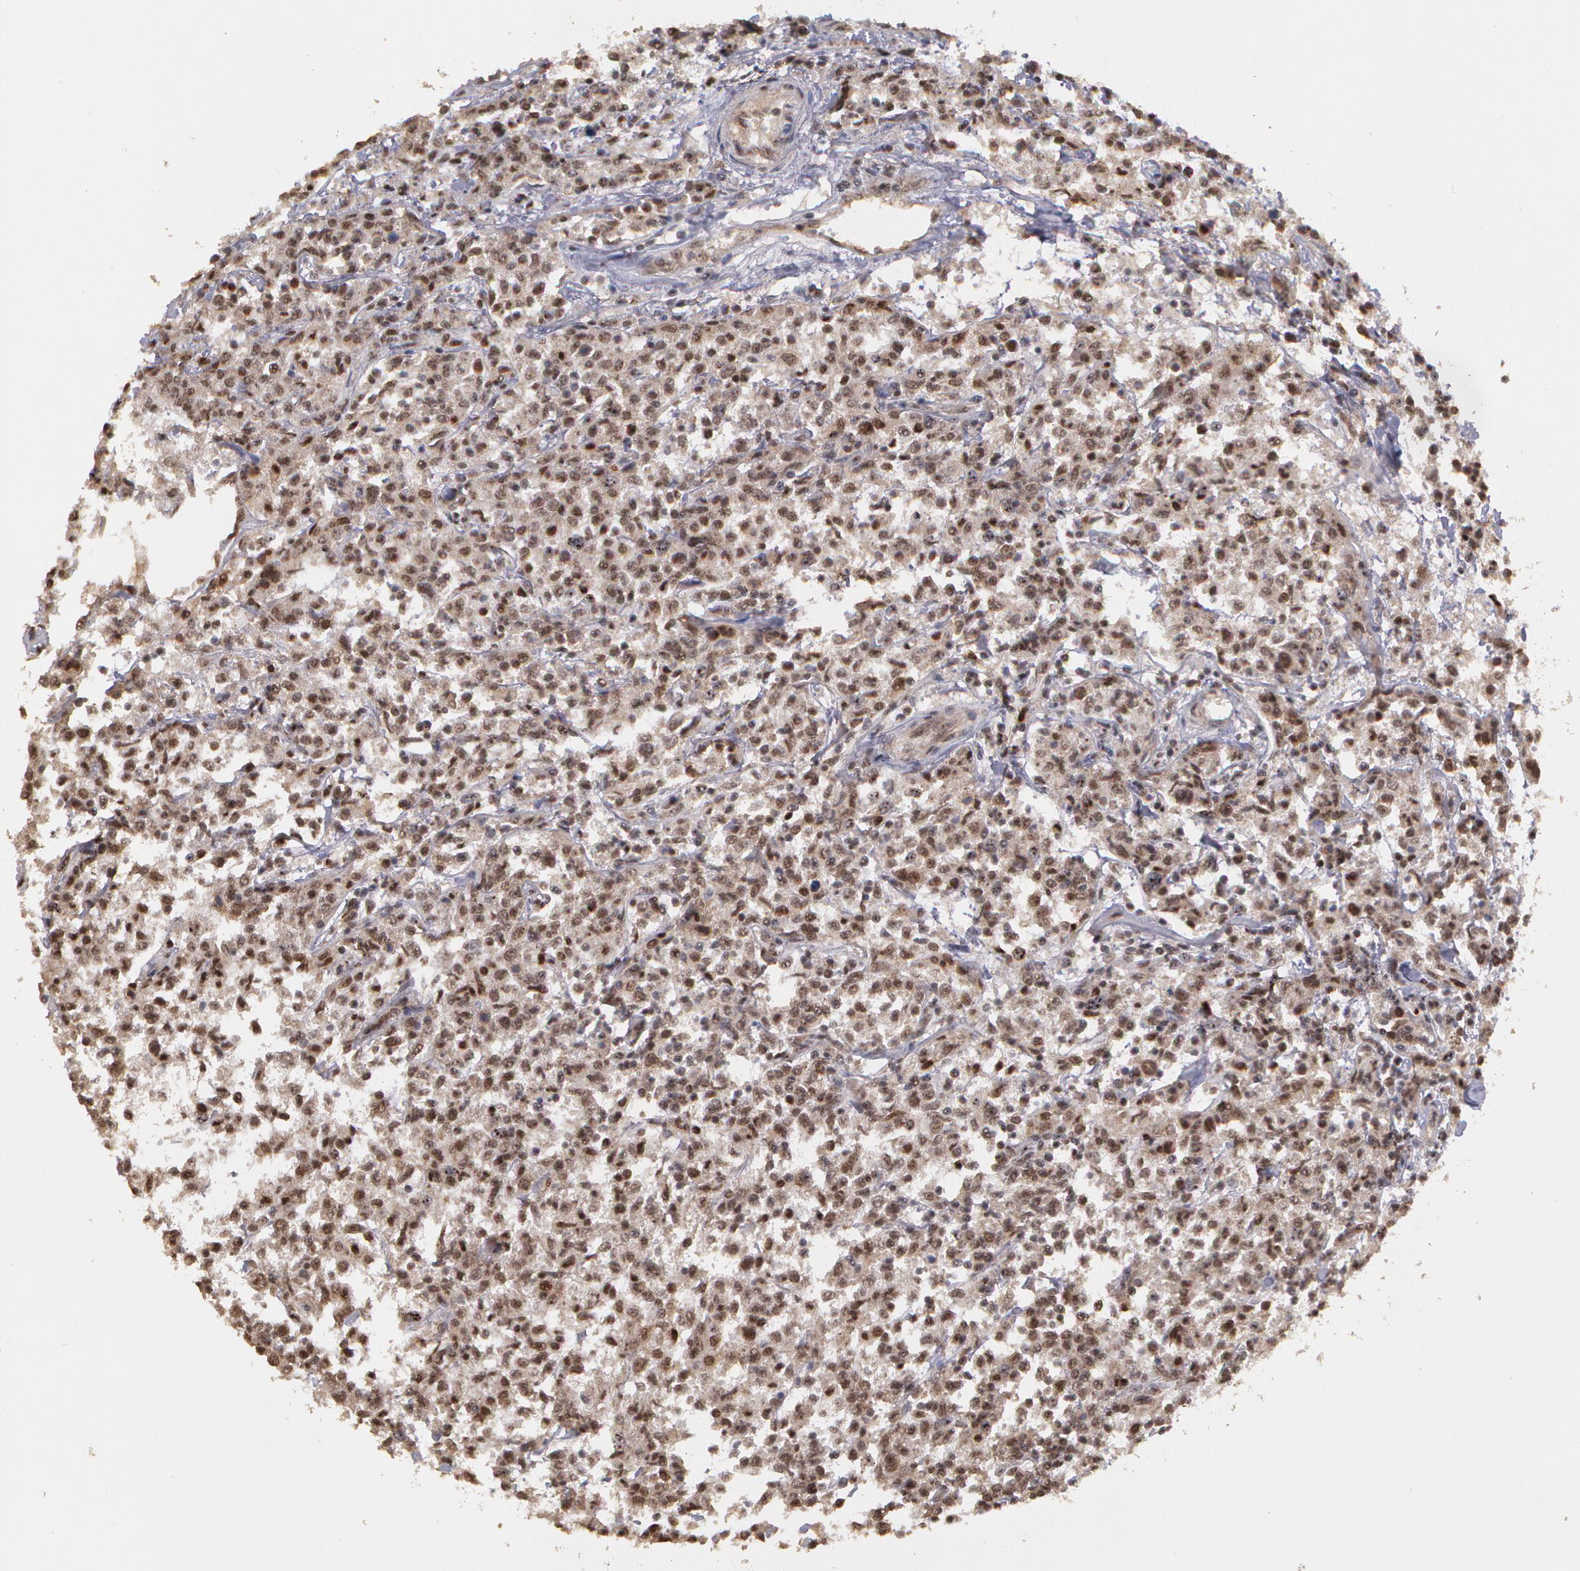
{"staining": {"intensity": "strong", "quantity": ">75%", "location": "cytoplasmic/membranous,nuclear"}, "tissue": "lymphoma", "cell_type": "Tumor cells", "image_type": "cancer", "snomed": [{"axis": "morphology", "description": "Malignant lymphoma, non-Hodgkin's type, Low grade"}, {"axis": "topography", "description": "Small intestine"}], "caption": "This is a histology image of IHC staining of lymphoma, which shows strong staining in the cytoplasmic/membranous and nuclear of tumor cells.", "gene": "GLIS1", "patient": {"sex": "female", "age": 59}}